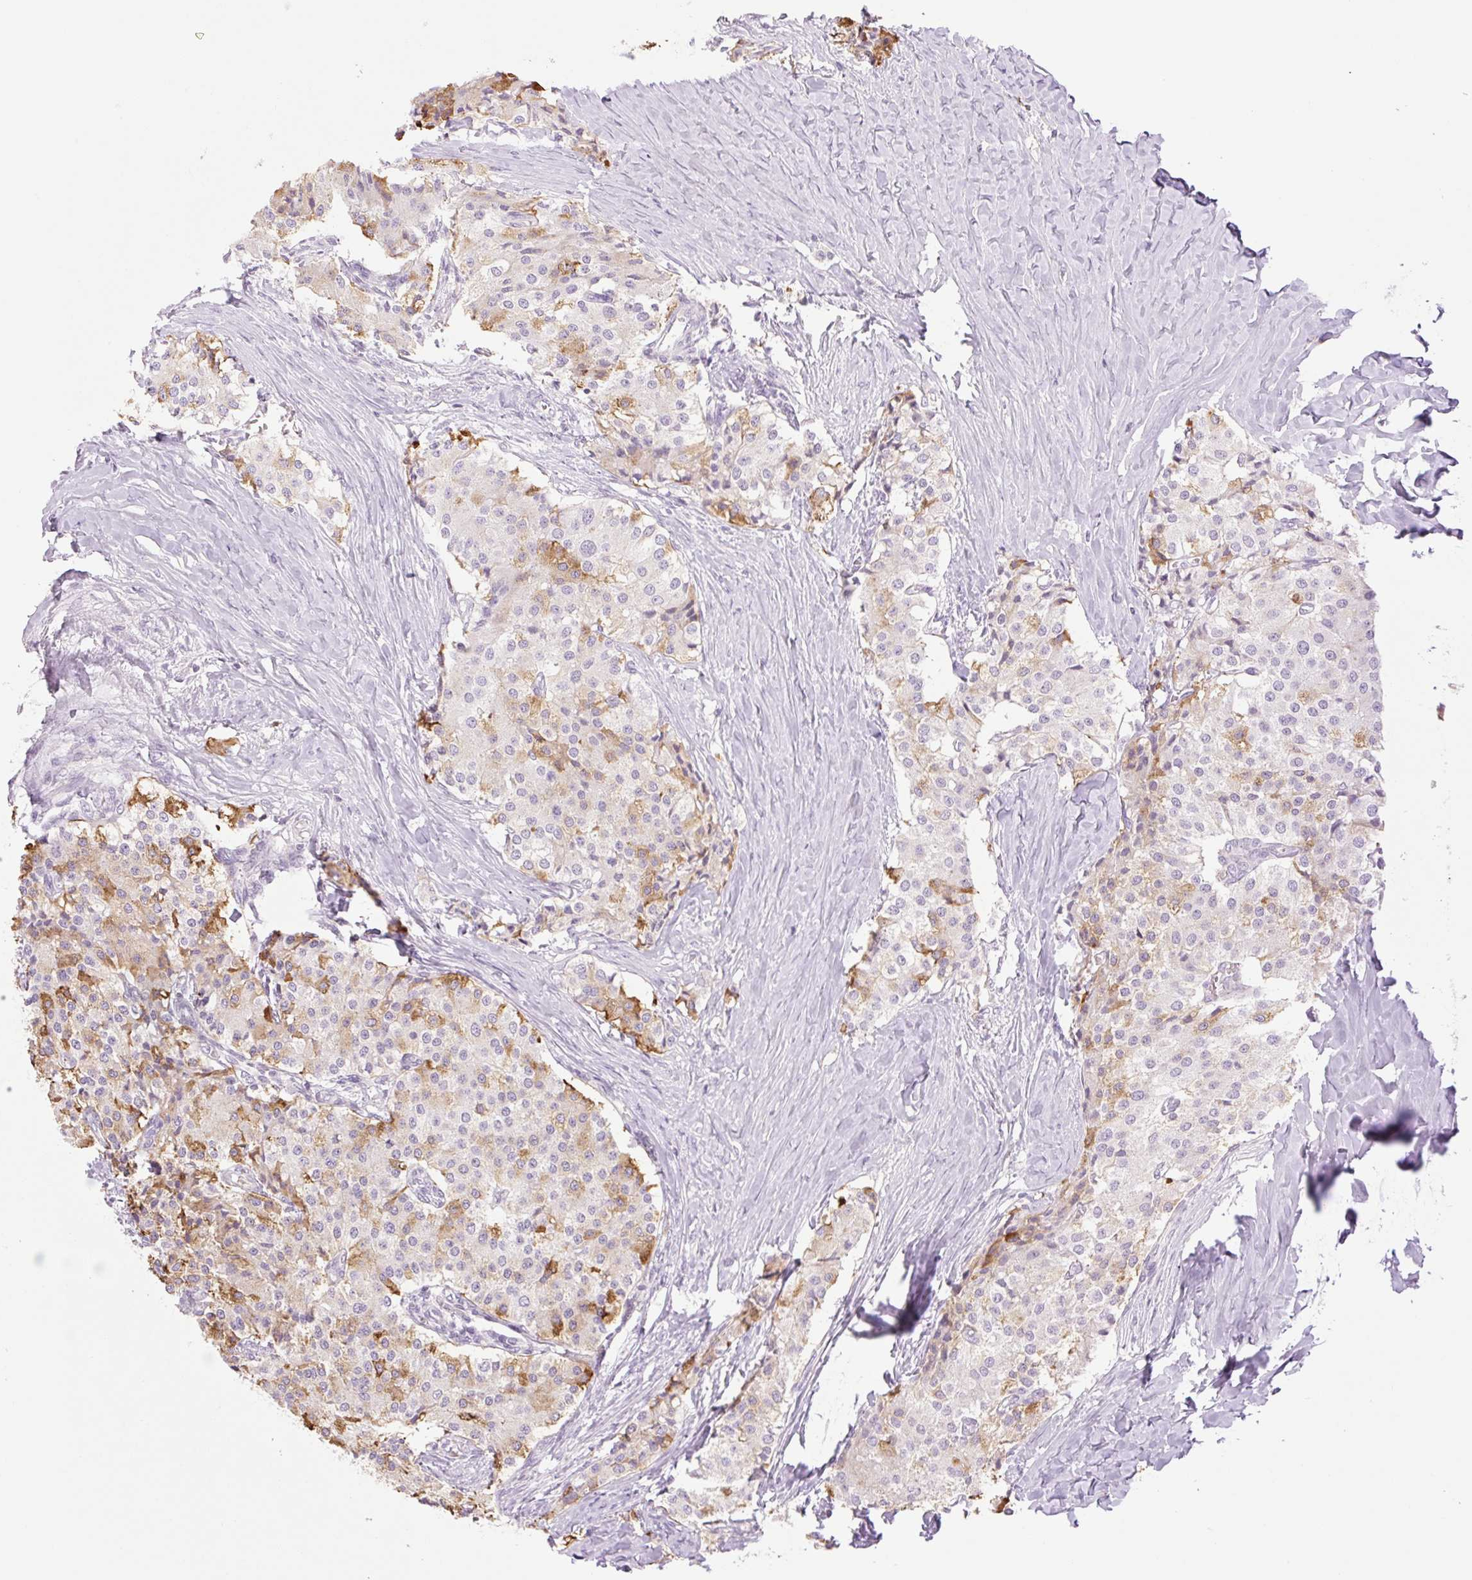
{"staining": {"intensity": "moderate", "quantity": "25%-75%", "location": "cytoplasmic/membranous"}, "tissue": "carcinoid", "cell_type": "Tumor cells", "image_type": "cancer", "snomed": [{"axis": "morphology", "description": "Carcinoid, malignant, NOS"}, {"axis": "topography", "description": "Colon"}], "caption": "This photomicrograph demonstrates carcinoid stained with immunohistochemistry to label a protein in brown. The cytoplasmic/membranous of tumor cells show moderate positivity for the protein. Nuclei are counter-stained blue.", "gene": "TBX15", "patient": {"sex": "female", "age": 52}}